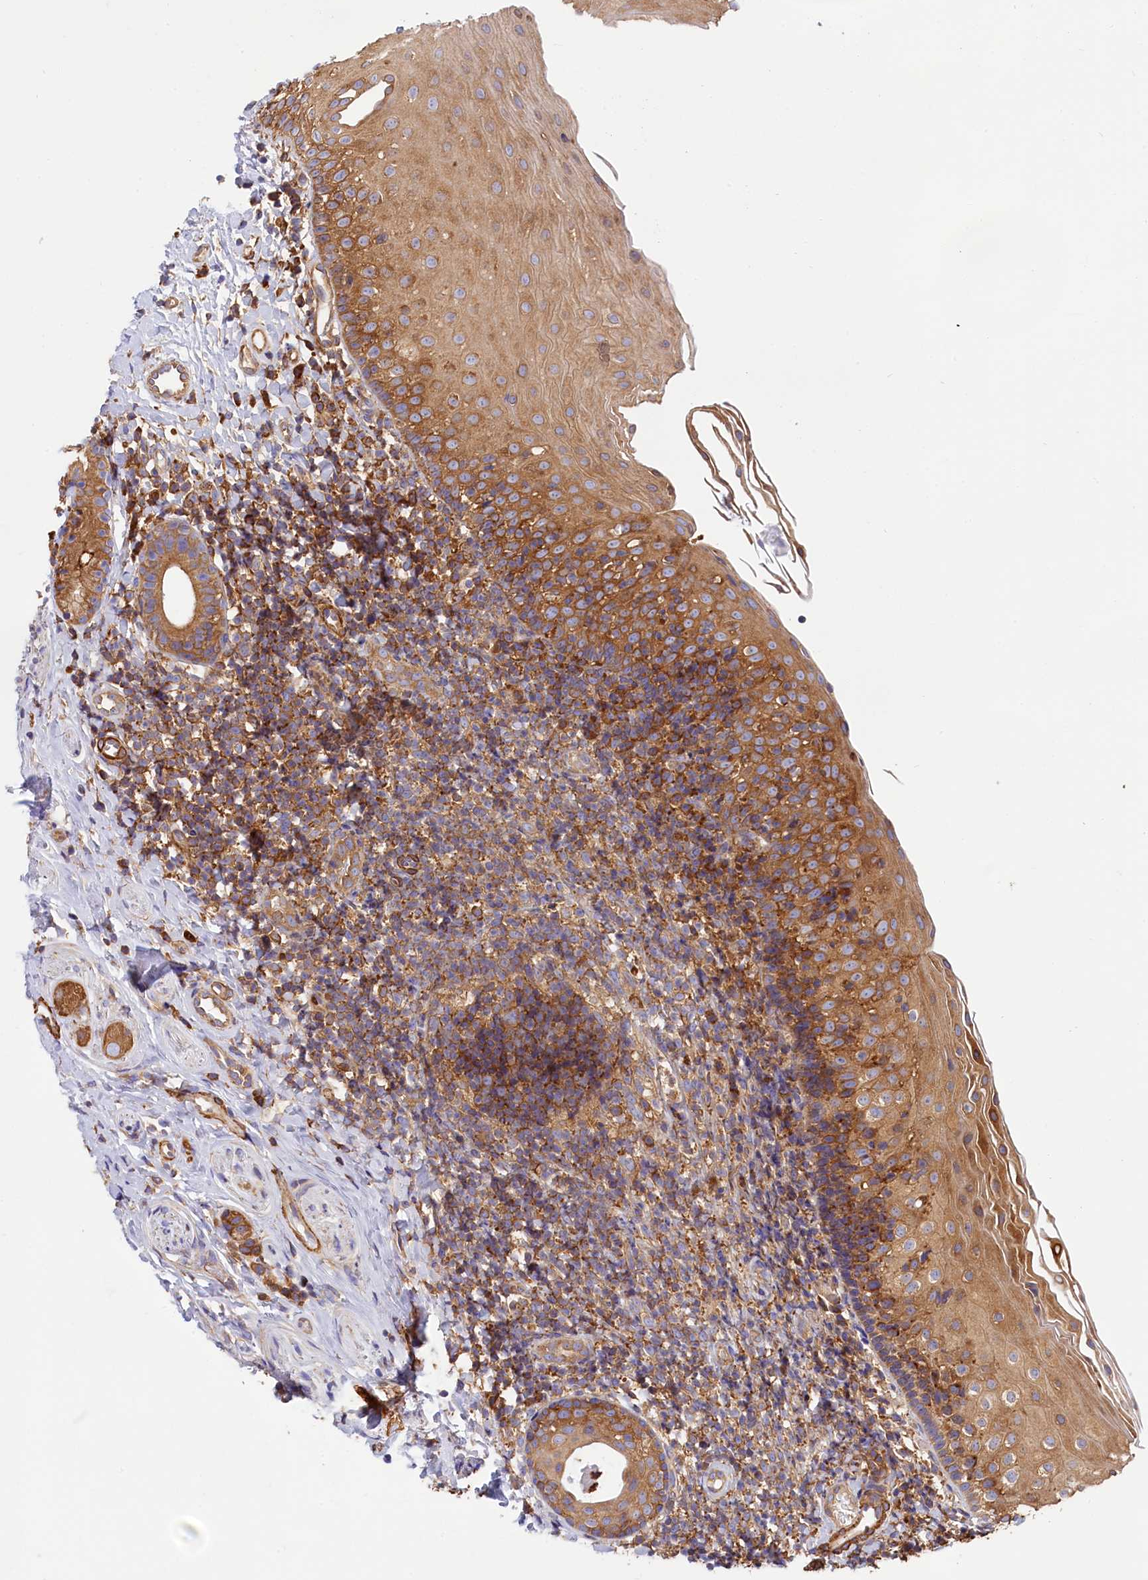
{"staining": {"intensity": "moderate", "quantity": ">75%", "location": "cytoplasmic/membranous"}, "tissue": "oral mucosa", "cell_type": "Squamous epithelial cells", "image_type": "normal", "snomed": [{"axis": "morphology", "description": "Normal tissue, NOS"}, {"axis": "topography", "description": "Oral tissue"}], "caption": "Approximately >75% of squamous epithelial cells in unremarkable oral mucosa show moderate cytoplasmic/membranous protein expression as visualized by brown immunohistochemical staining.", "gene": "GYS1", "patient": {"sex": "male", "age": 46}}